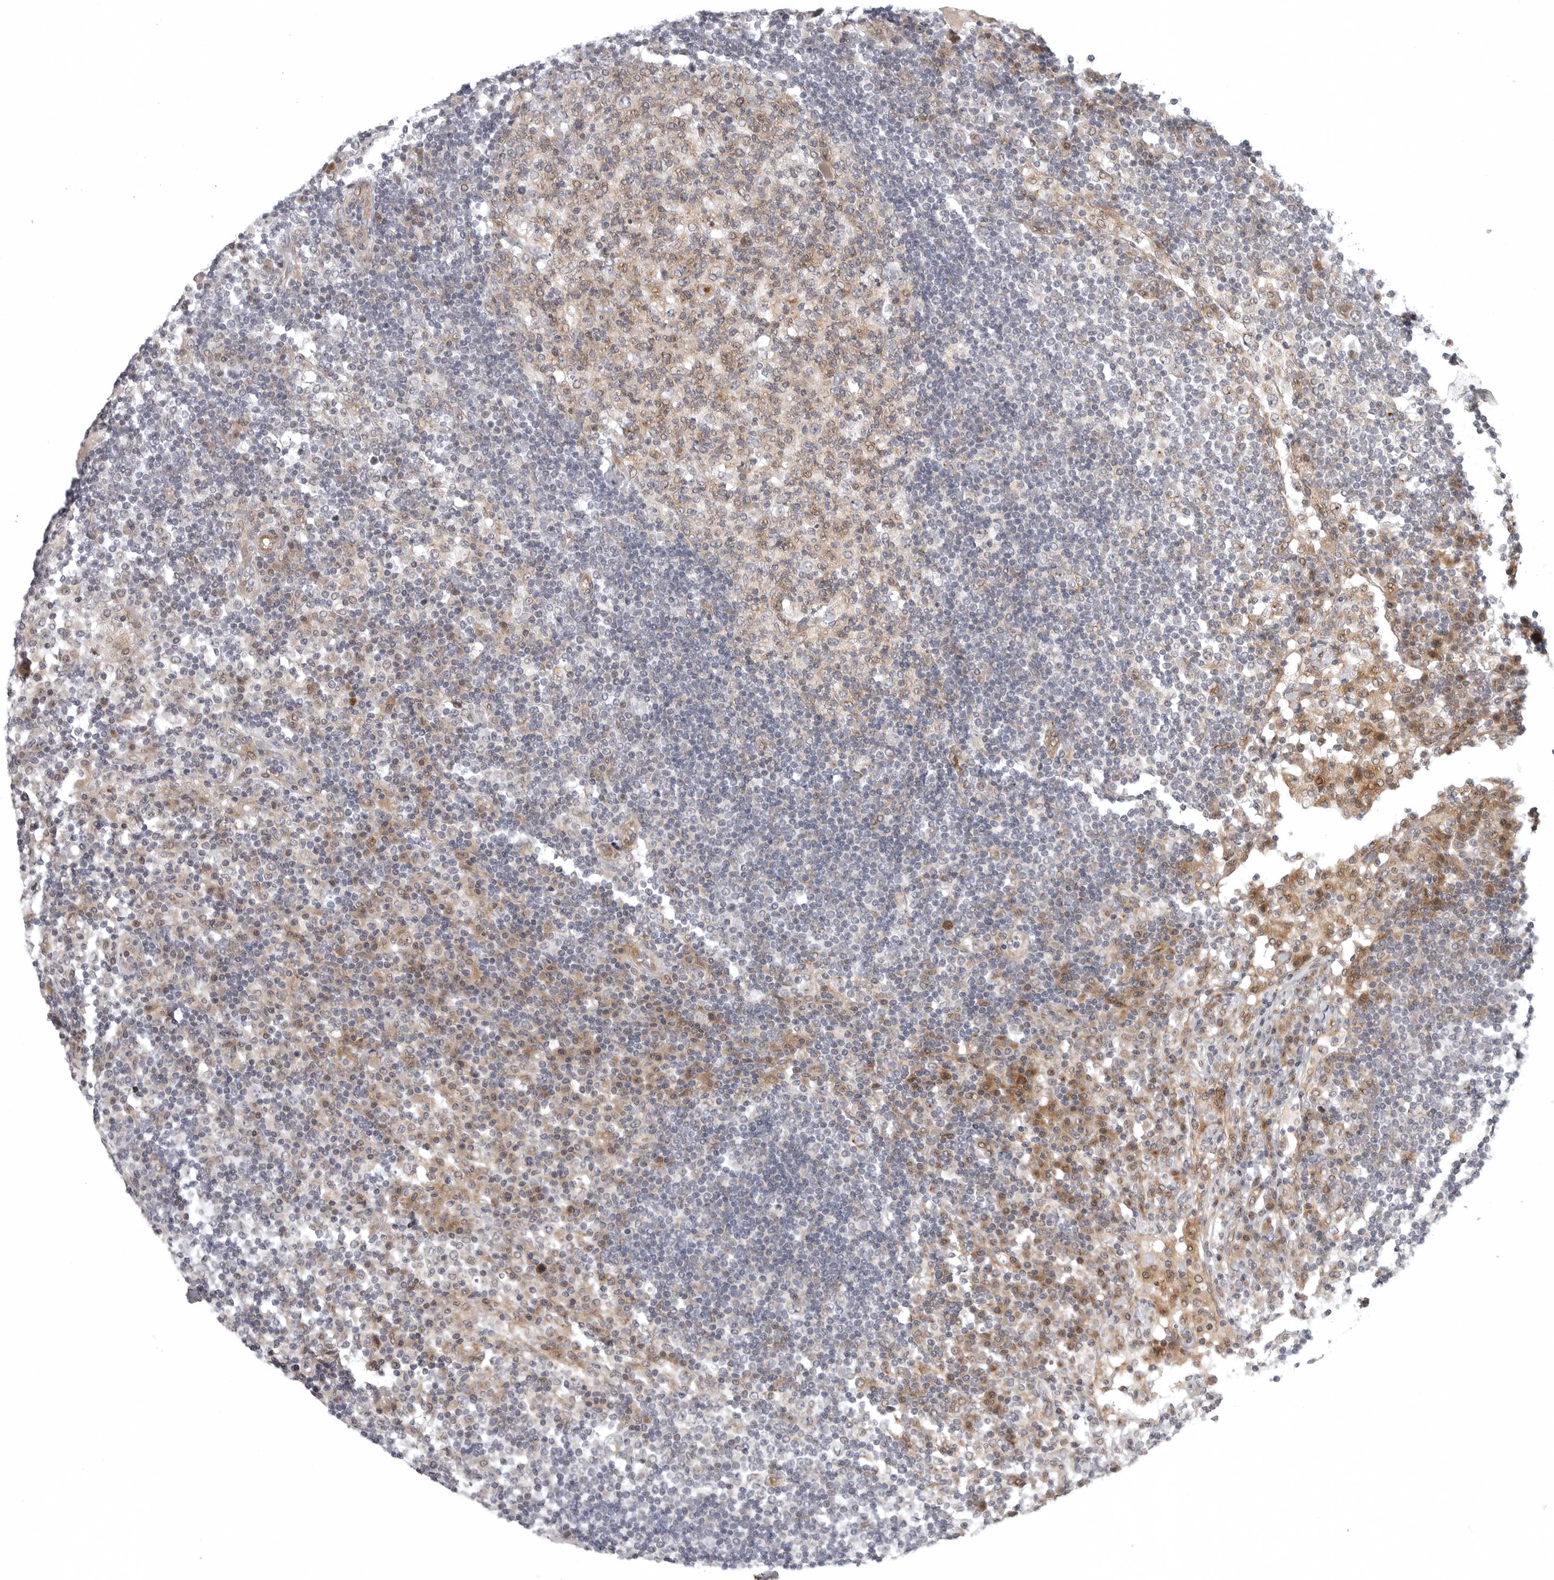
{"staining": {"intensity": "weak", "quantity": ">75%", "location": "cytoplasmic/membranous,nuclear"}, "tissue": "lymph node", "cell_type": "Germinal center cells", "image_type": "normal", "snomed": [{"axis": "morphology", "description": "Normal tissue, NOS"}, {"axis": "topography", "description": "Lymph node"}], "caption": "Human lymph node stained for a protein (brown) exhibits weak cytoplasmic/membranous,nuclear positive positivity in about >75% of germinal center cells.", "gene": "CD300LD", "patient": {"sex": "female", "age": 53}}